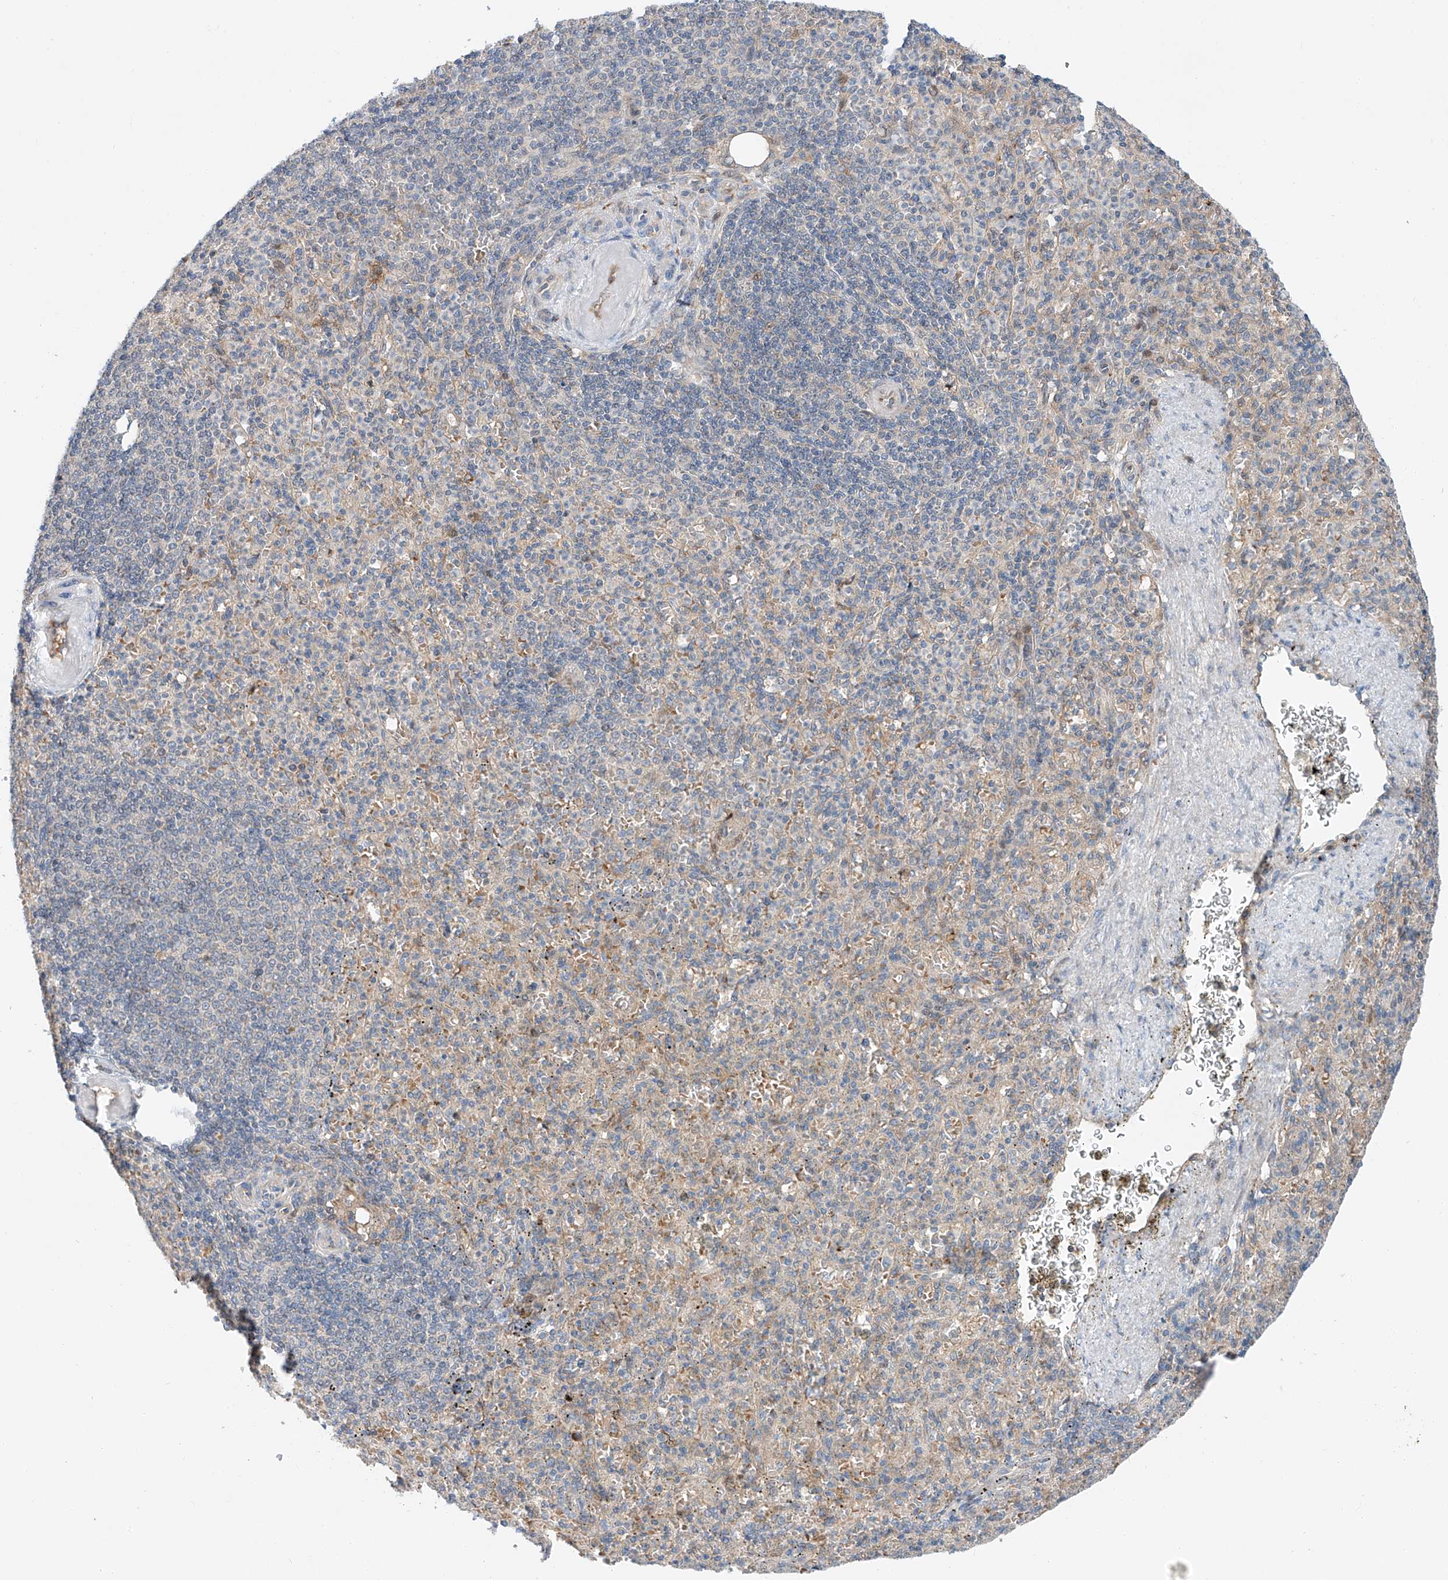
{"staining": {"intensity": "negative", "quantity": "none", "location": "none"}, "tissue": "spleen", "cell_type": "Cells in red pulp", "image_type": "normal", "snomed": [{"axis": "morphology", "description": "Normal tissue, NOS"}, {"axis": "topography", "description": "Spleen"}], "caption": "There is no significant expression in cells in red pulp of spleen. The staining was performed using DAB to visualize the protein expression in brown, while the nuclei were stained in blue with hematoxylin (Magnification: 20x).", "gene": "CLDND1", "patient": {"sex": "female", "age": 74}}